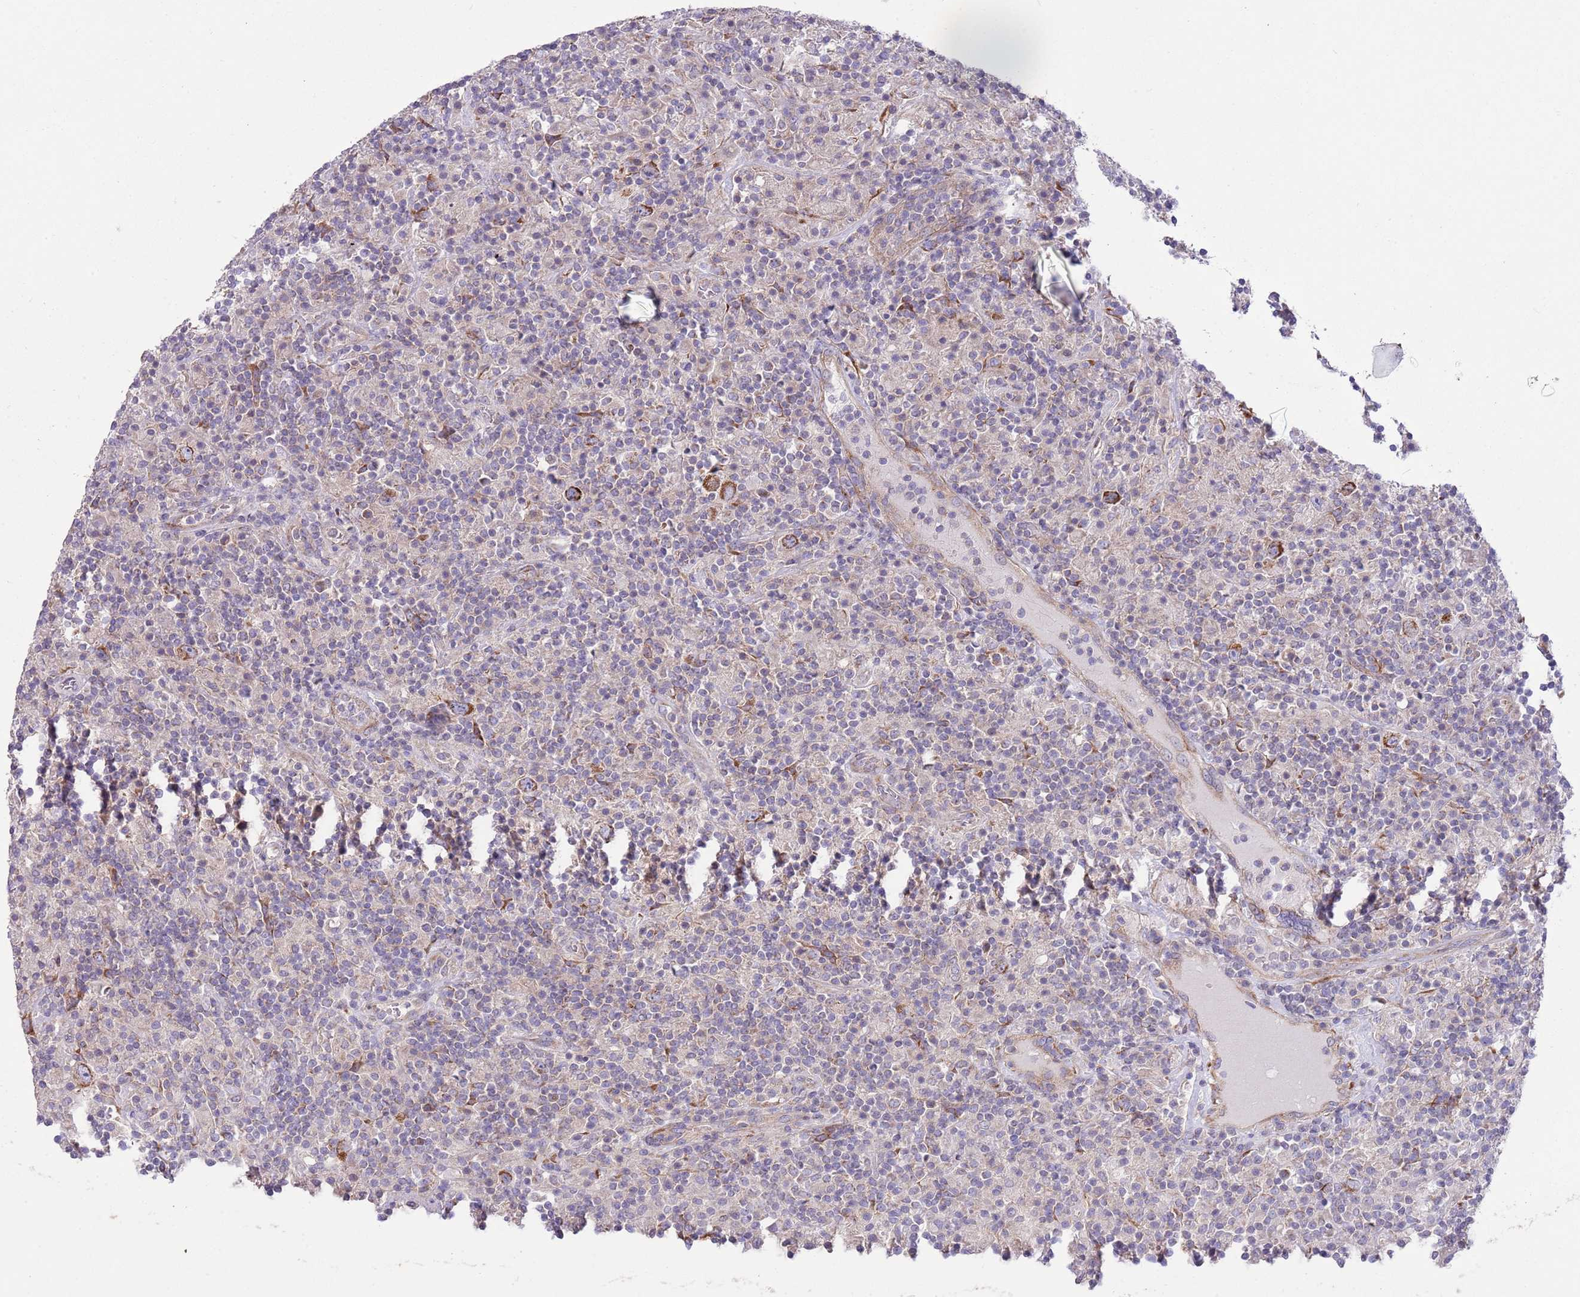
{"staining": {"intensity": "strong", "quantity": ">75%", "location": "cytoplasmic/membranous"}, "tissue": "lymphoma", "cell_type": "Tumor cells", "image_type": "cancer", "snomed": [{"axis": "morphology", "description": "Hodgkin's disease, NOS"}, {"axis": "topography", "description": "Lymph node"}], "caption": "Immunohistochemical staining of human Hodgkin's disease shows strong cytoplasmic/membranous protein positivity in about >75% of tumor cells.", "gene": "TOMM5", "patient": {"sex": "male", "age": 70}}